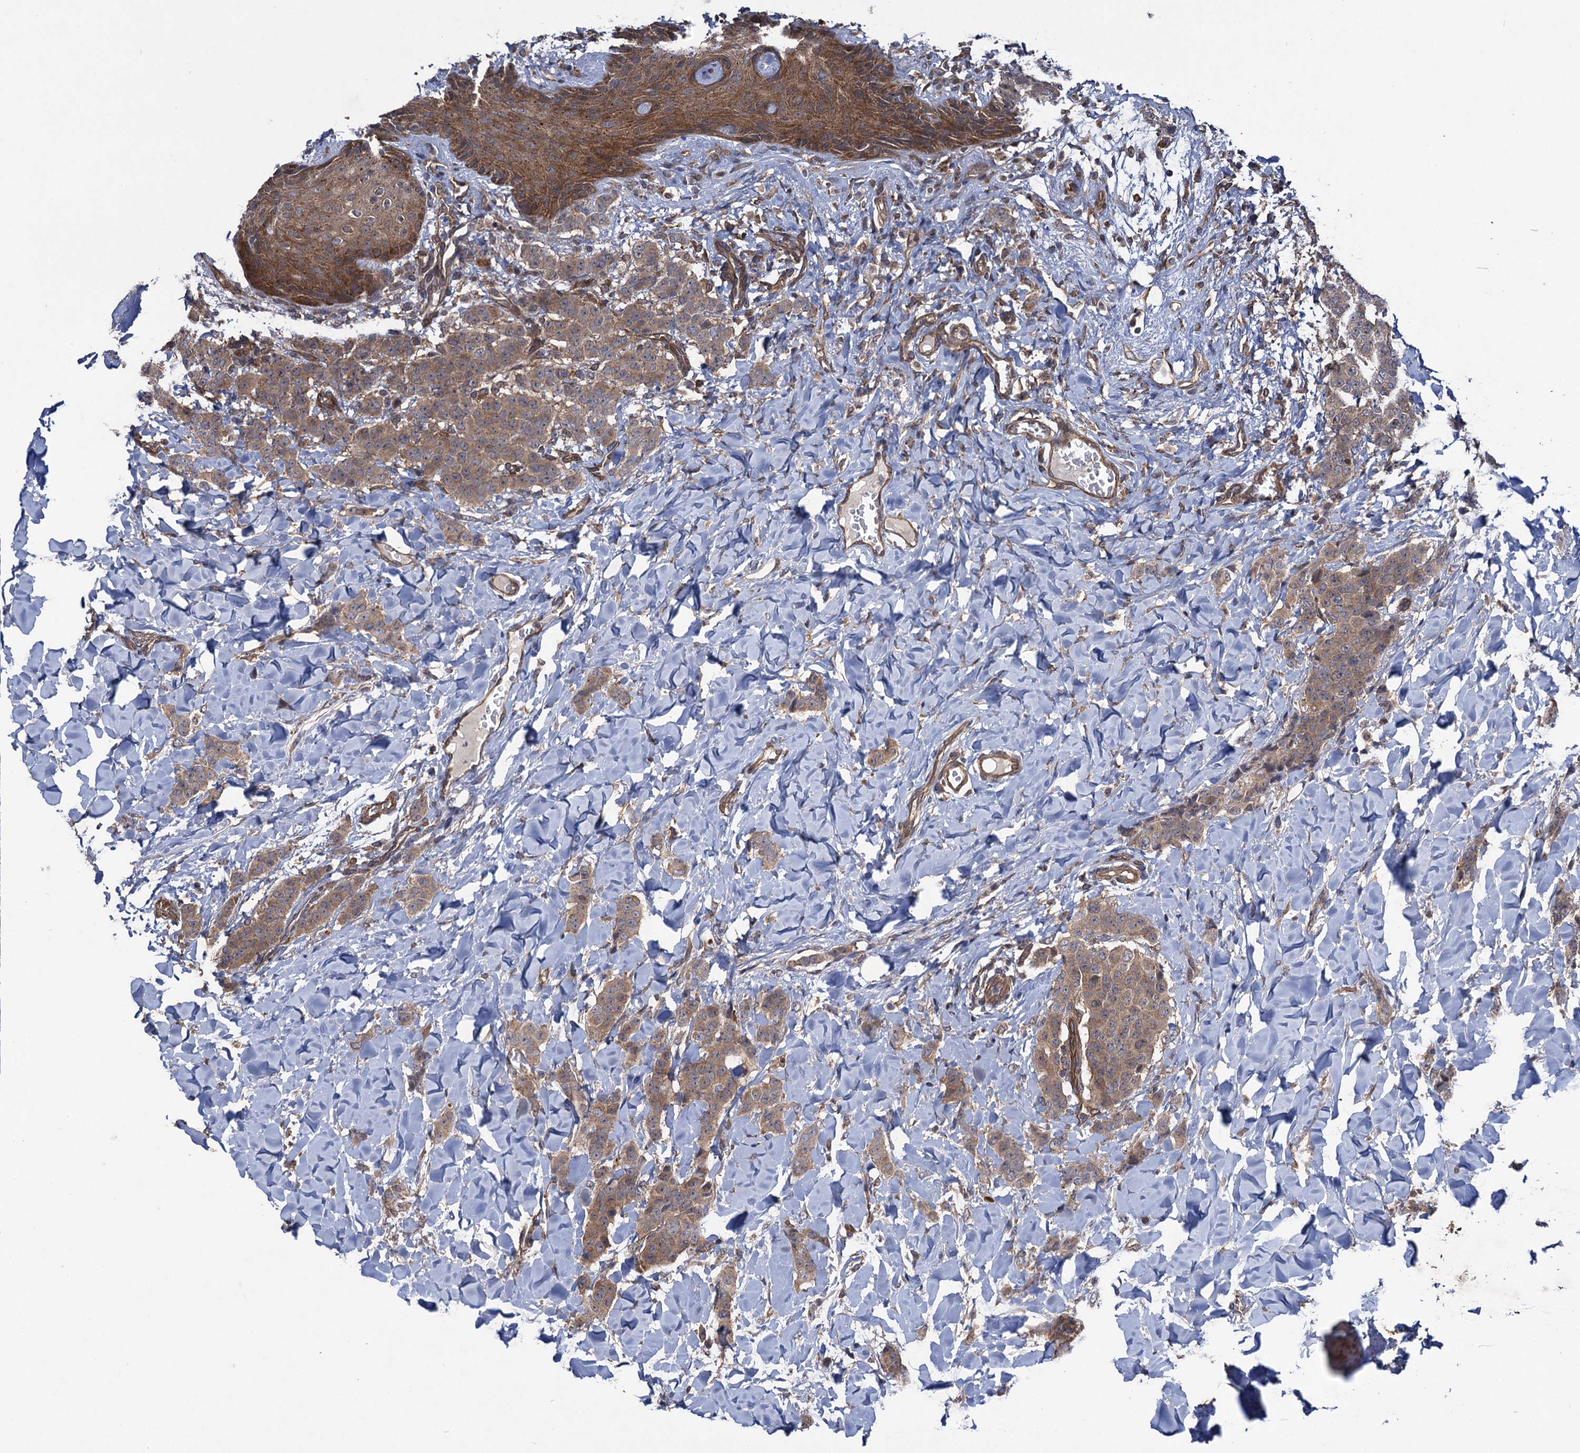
{"staining": {"intensity": "moderate", "quantity": "25%-75%", "location": "cytoplasmic/membranous"}, "tissue": "breast cancer", "cell_type": "Tumor cells", "image_type": "cancer", "snomed": [{"axis": "morphology", "description": "Duct carcinoma"}, {"axis": "topography", "description": "Breast"}], "caption": "Immunohistochemical staining of breast cancer (invasive ductal carcinoma) exhibits medium levels of moderate cytoplasmic/membranous protein expression in about 25%-75% of tumor cells. (DAB (3,3'-diaminobenzidine) = brown stain, brightfield microscopy at high magnification).", "gene": "HAUS1", "patient": {"sex": "female", "age": 40}}